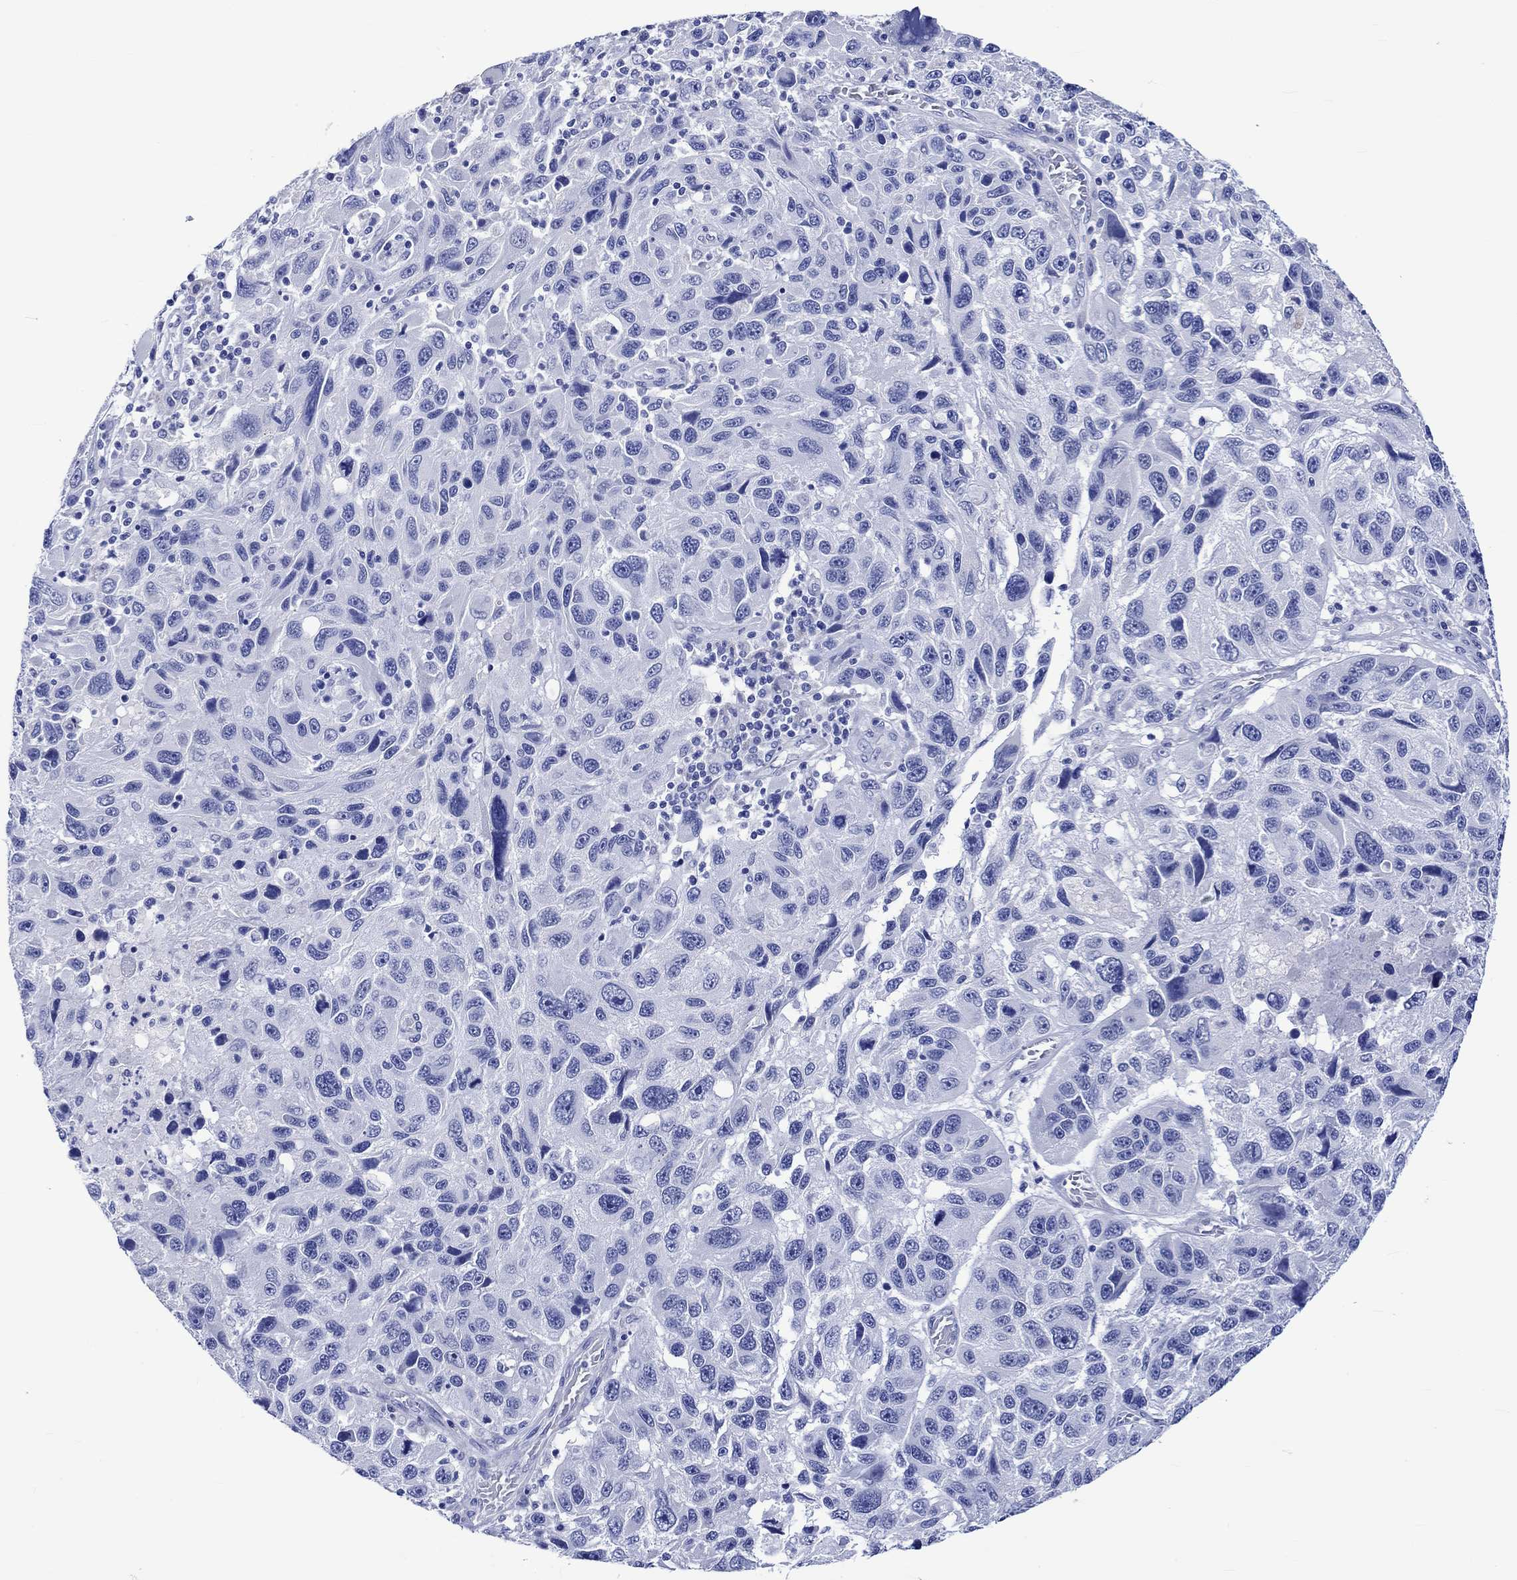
{"staining": {"intensity": "negative", "quantity": "none", "location": "none"}, "tissue": "melanoma", "cell_type": "Tumor cells", "image_type": "cancer", "snomed": [{"axis": "morphology", "description": "Malignant melanoma, NOS"}, {"axis": "topography", "description": "Skin"}], "caption": "A high-resolution micrograph shows immunohistochemistry (IHC) staining of melanoma, which demonstrates no significant positivity in tumor cells.", "gene": "KLHL33", "patient": {"sex": "male", "age": 53}}